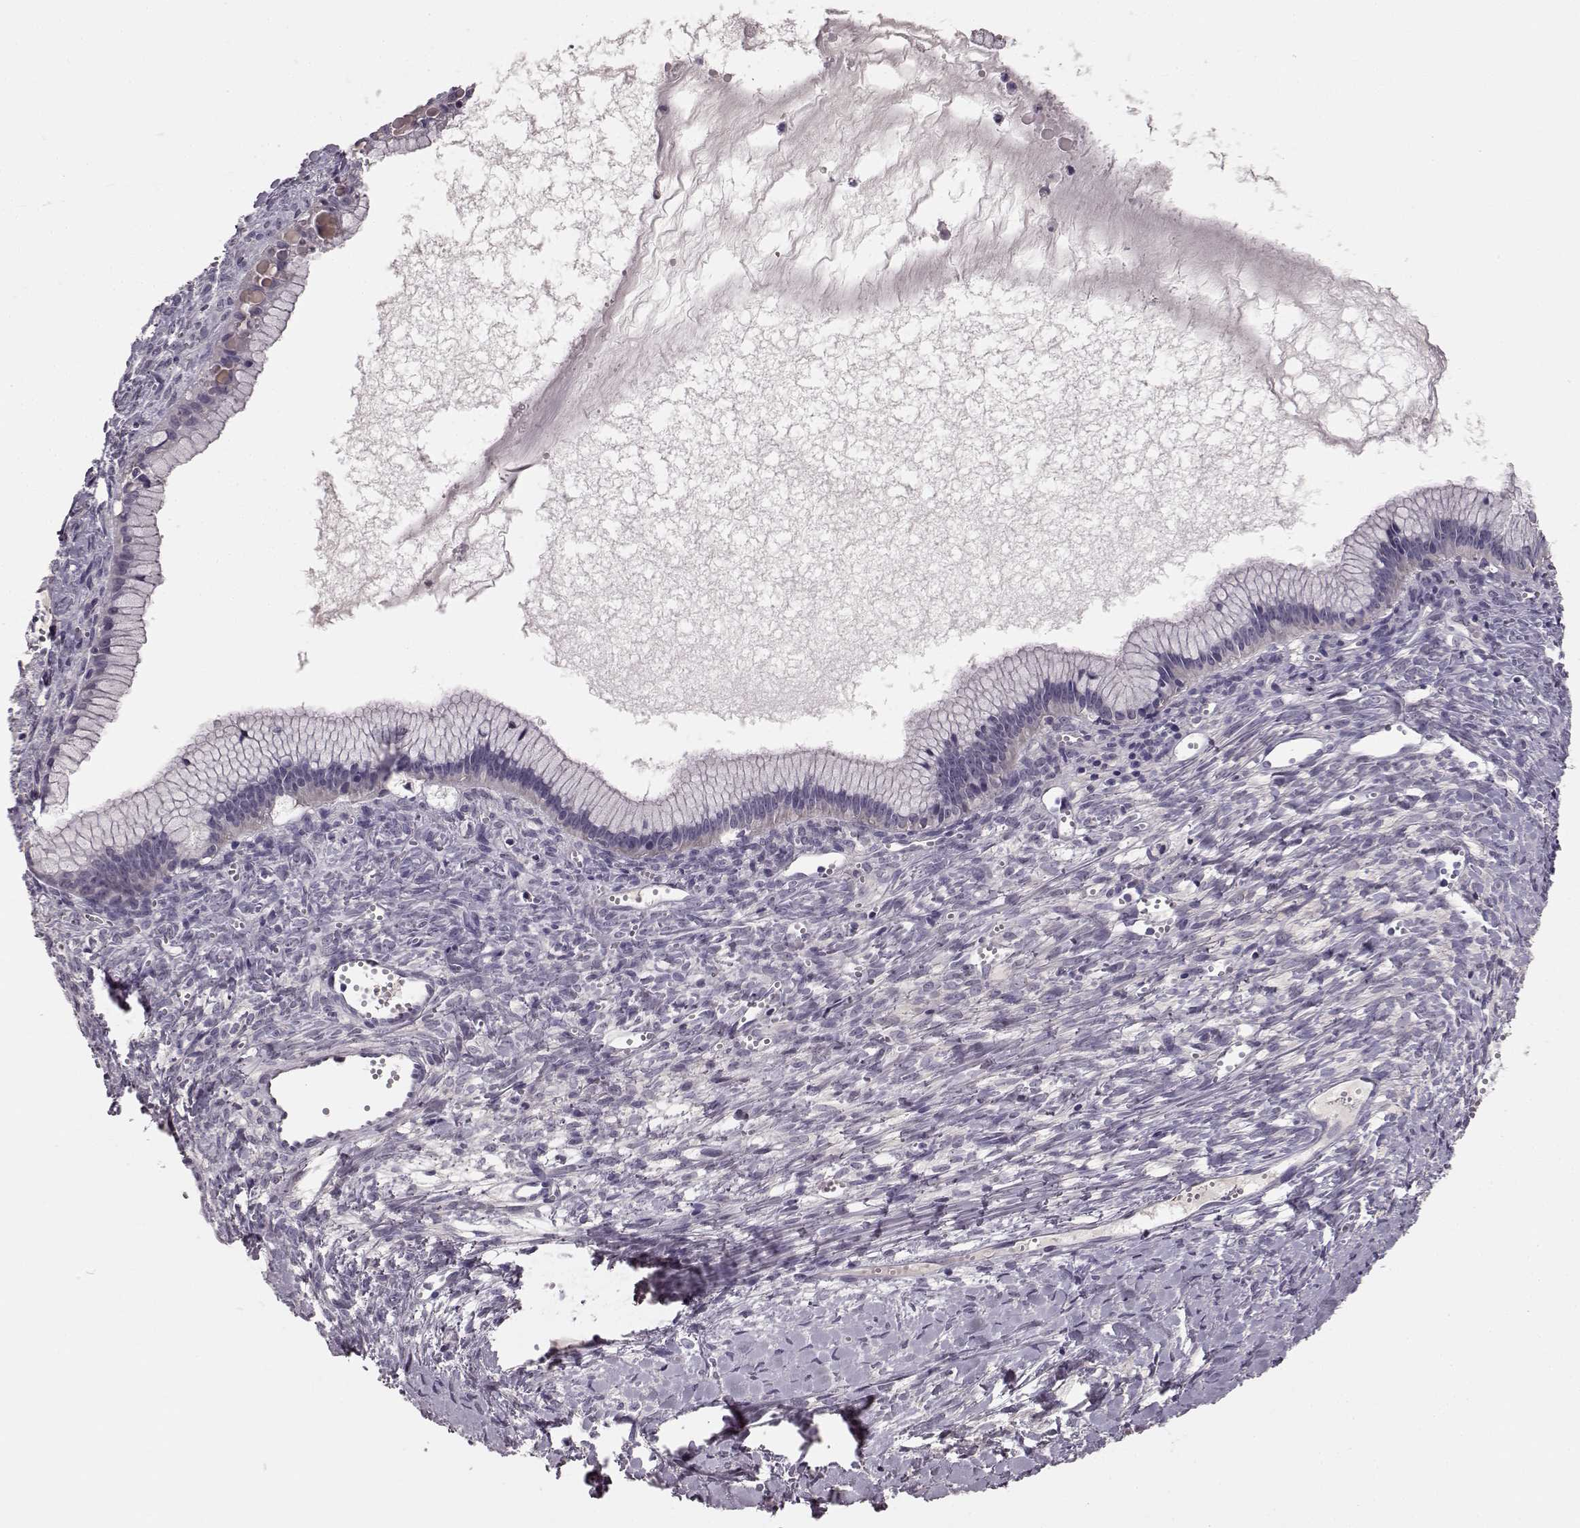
{"staining": {"intensity": "negative", "quantity": "none", "location": "none"}, "tissue": "ovarian cancer", "cell_type": "Tumor cells", "image_type": "cancer", "snomed": [{"axis": "morphology", "description": "Cystadenocarcinoma, mucinous, NOS"}, {"axis": "topography", "description": "Ovary"}], "caption": "High power microscopy micrograph of an immunohistochemistry histopathology image of ovarian cancer (mucinous cystadenocarcinoma), revealing no significant expression in tumor cells. The staining is performed using DAB (3,3'-diaminobenzidine) brown chromogen with nuclei counter-stained in using hematoxylin.", "gene": "BFSP2", "patient": {"sex": "female", "age": 41}}